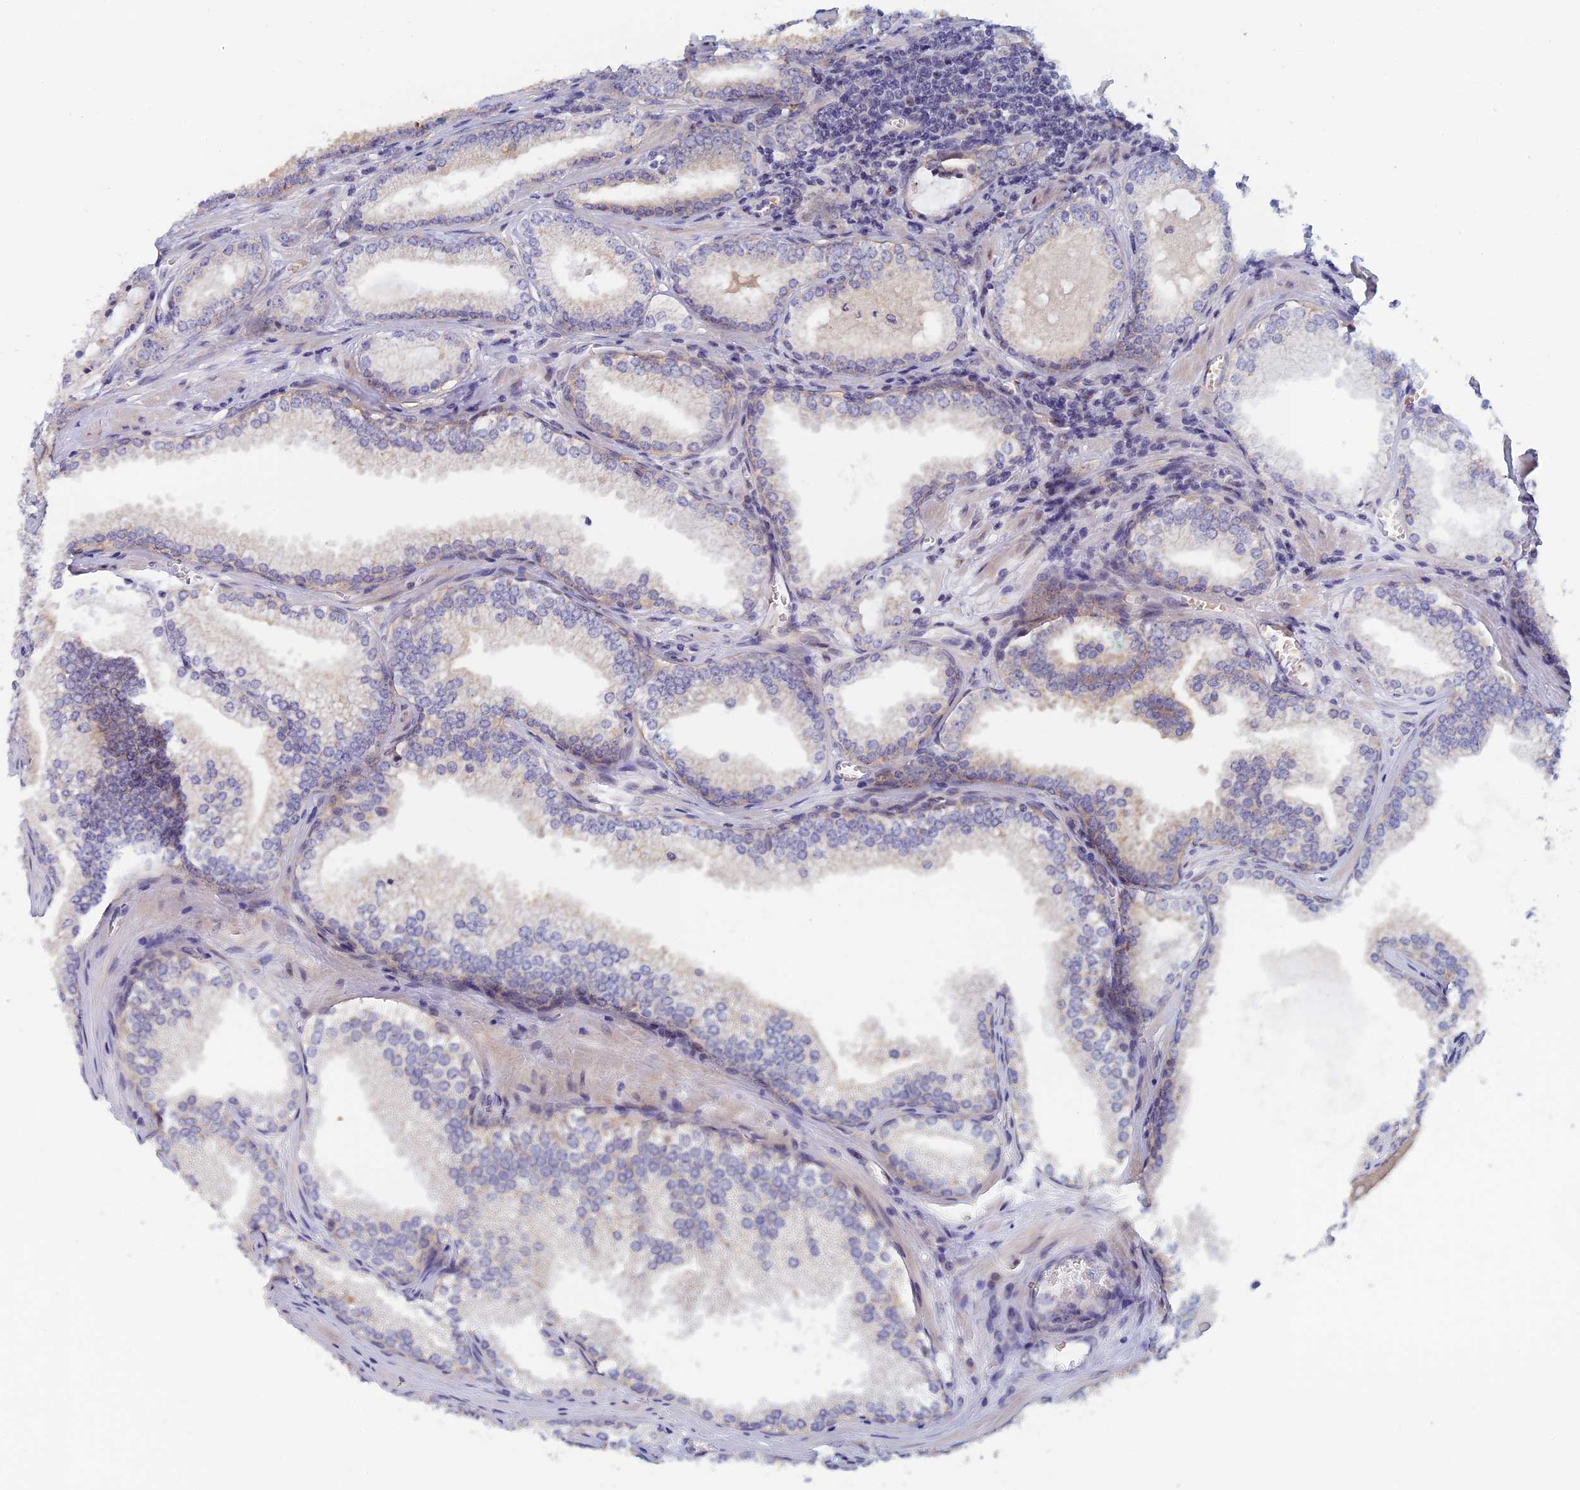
{"staining": {"intensity": "negative", "quantity": "none", "location": "none"}, "tissue": "prostate cancer", "cell_type": "Tumor cells", "image_type": "cancer", "snomed": [{"axis": "morphology", "description": "Adenocarcinoma, Low grade"}, {"axis": "topography", "description": "Prostate"}], "caption": "High power microscopy histopathology image of an immunohistochemistry image of prostate cancer (low-grade adenocarcinoma), revealing no significant staining in tumor cells.", "gene": "GIPC1", "patient": {"sex": "male", "age": 60}}